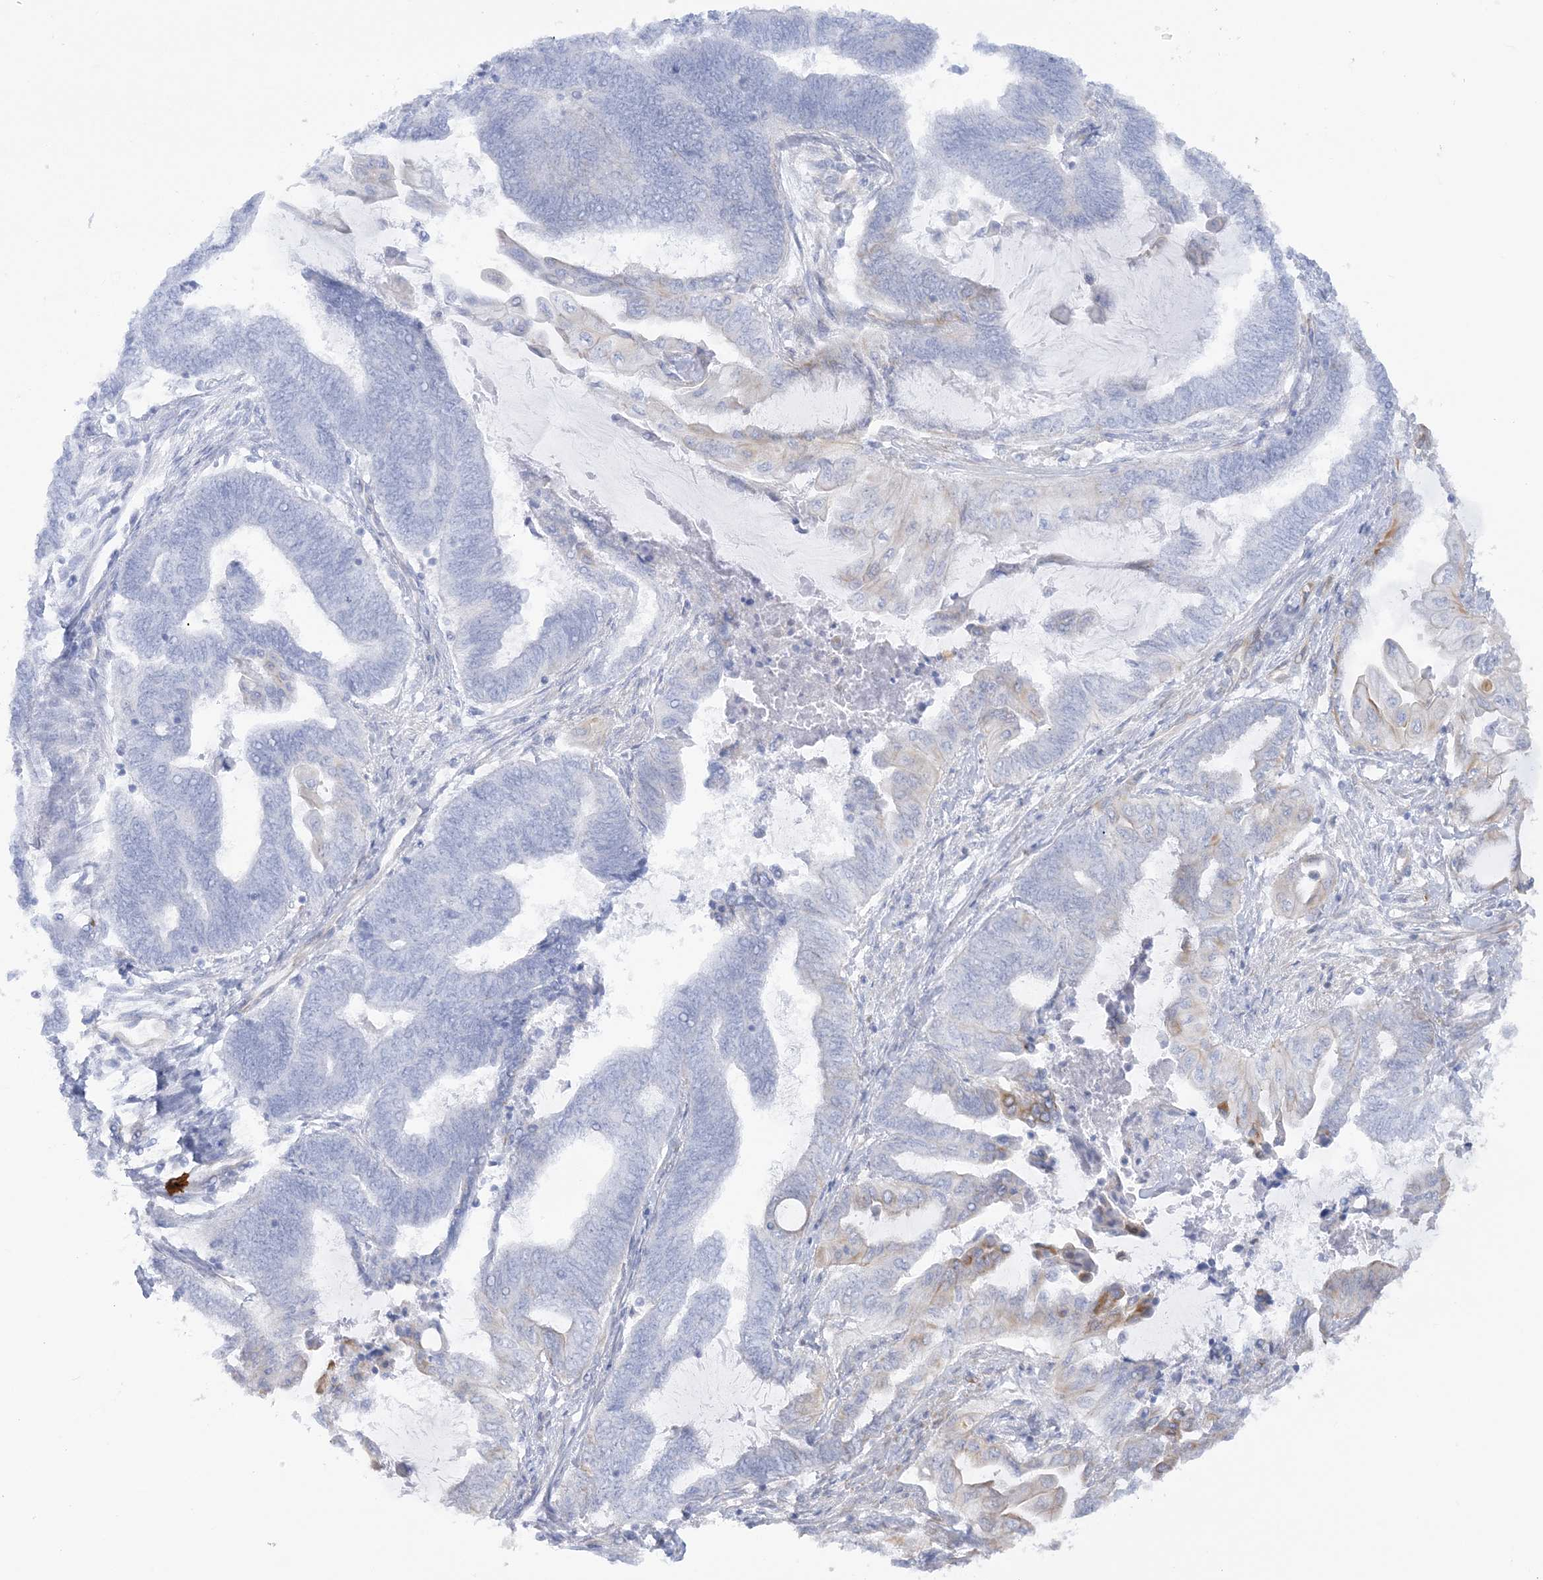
{"staining": {"intensity": "negative", "quantity": "none", "location": "none"}, "tissue": "endometrial cancer", "cell_type": "Tumor cells", "image_type": "cancer", "snomed": [{"axis": "morphology", "description": "Adenocarcinoma, NOS"}, {"axis": "topography", "description": "Uterus"}, {"axis": "topography", "description": "Endometrium"}], "caption": "This is a histopathology image of IHC staining of endometrial adenocarcinoma, which shows no positivity in tumor cells.", "gene": "SCLT1", "patient": {"sex": "female", "age": 70}}